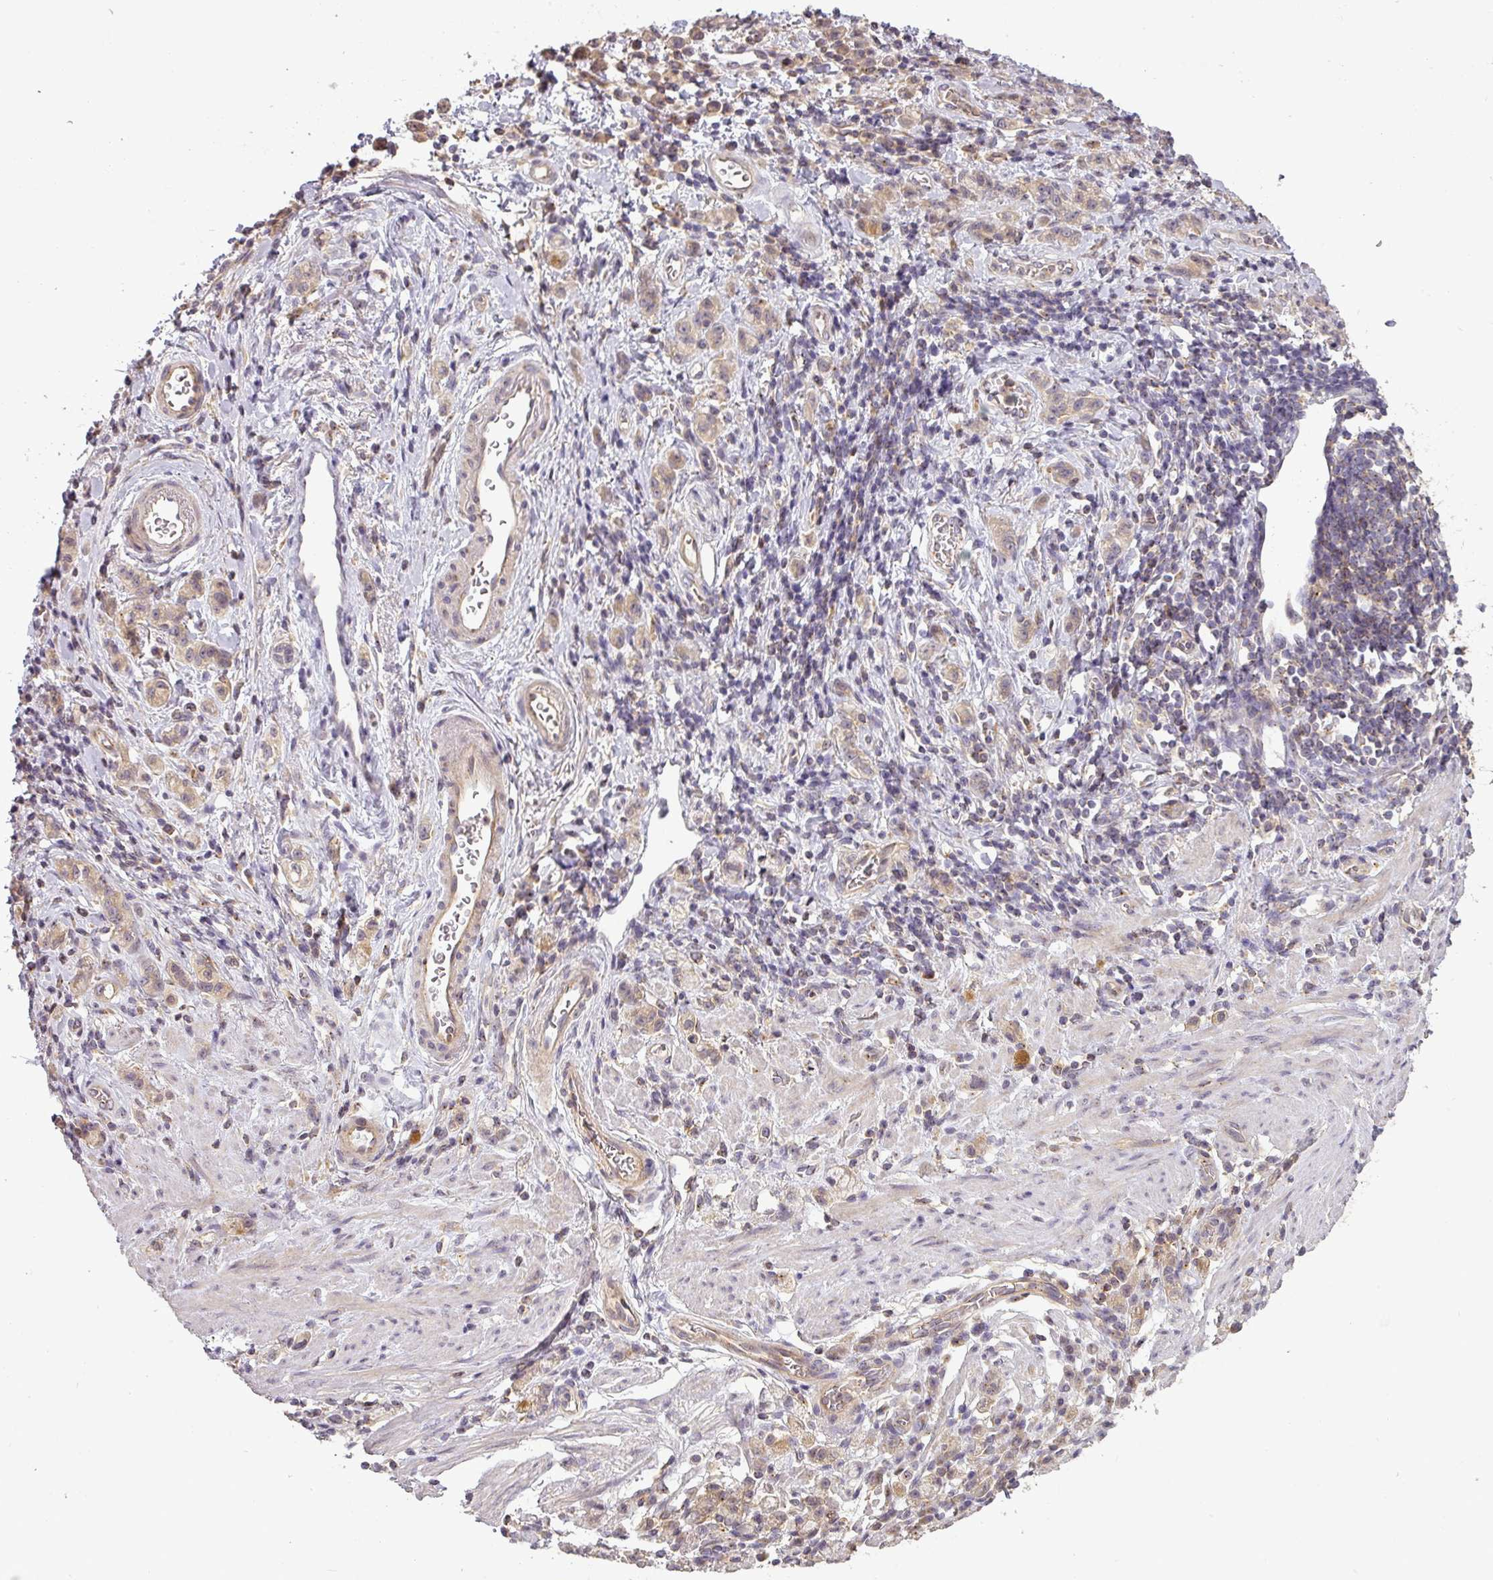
{"staining": {"intensity": "weak", "quantity": "<25%", "location": "cytoplasmic/membranous"}, "tissue": "stomach cancer", "cell_type": "Tumor cells", "image_type": "cancer", "snomed": [{"axis": "morphology", "description": "Adenocarcinoma, NOS"}, {"axis": "topography", "description": "Stomach"}], "caption": "This is an immunohistochemistry (IHC) photomicrograph of adenocarcinoma (stomach). There is no staining in tumor cells.", "gene": "NIN", "patient": {"sex": "male", "age": 77}}